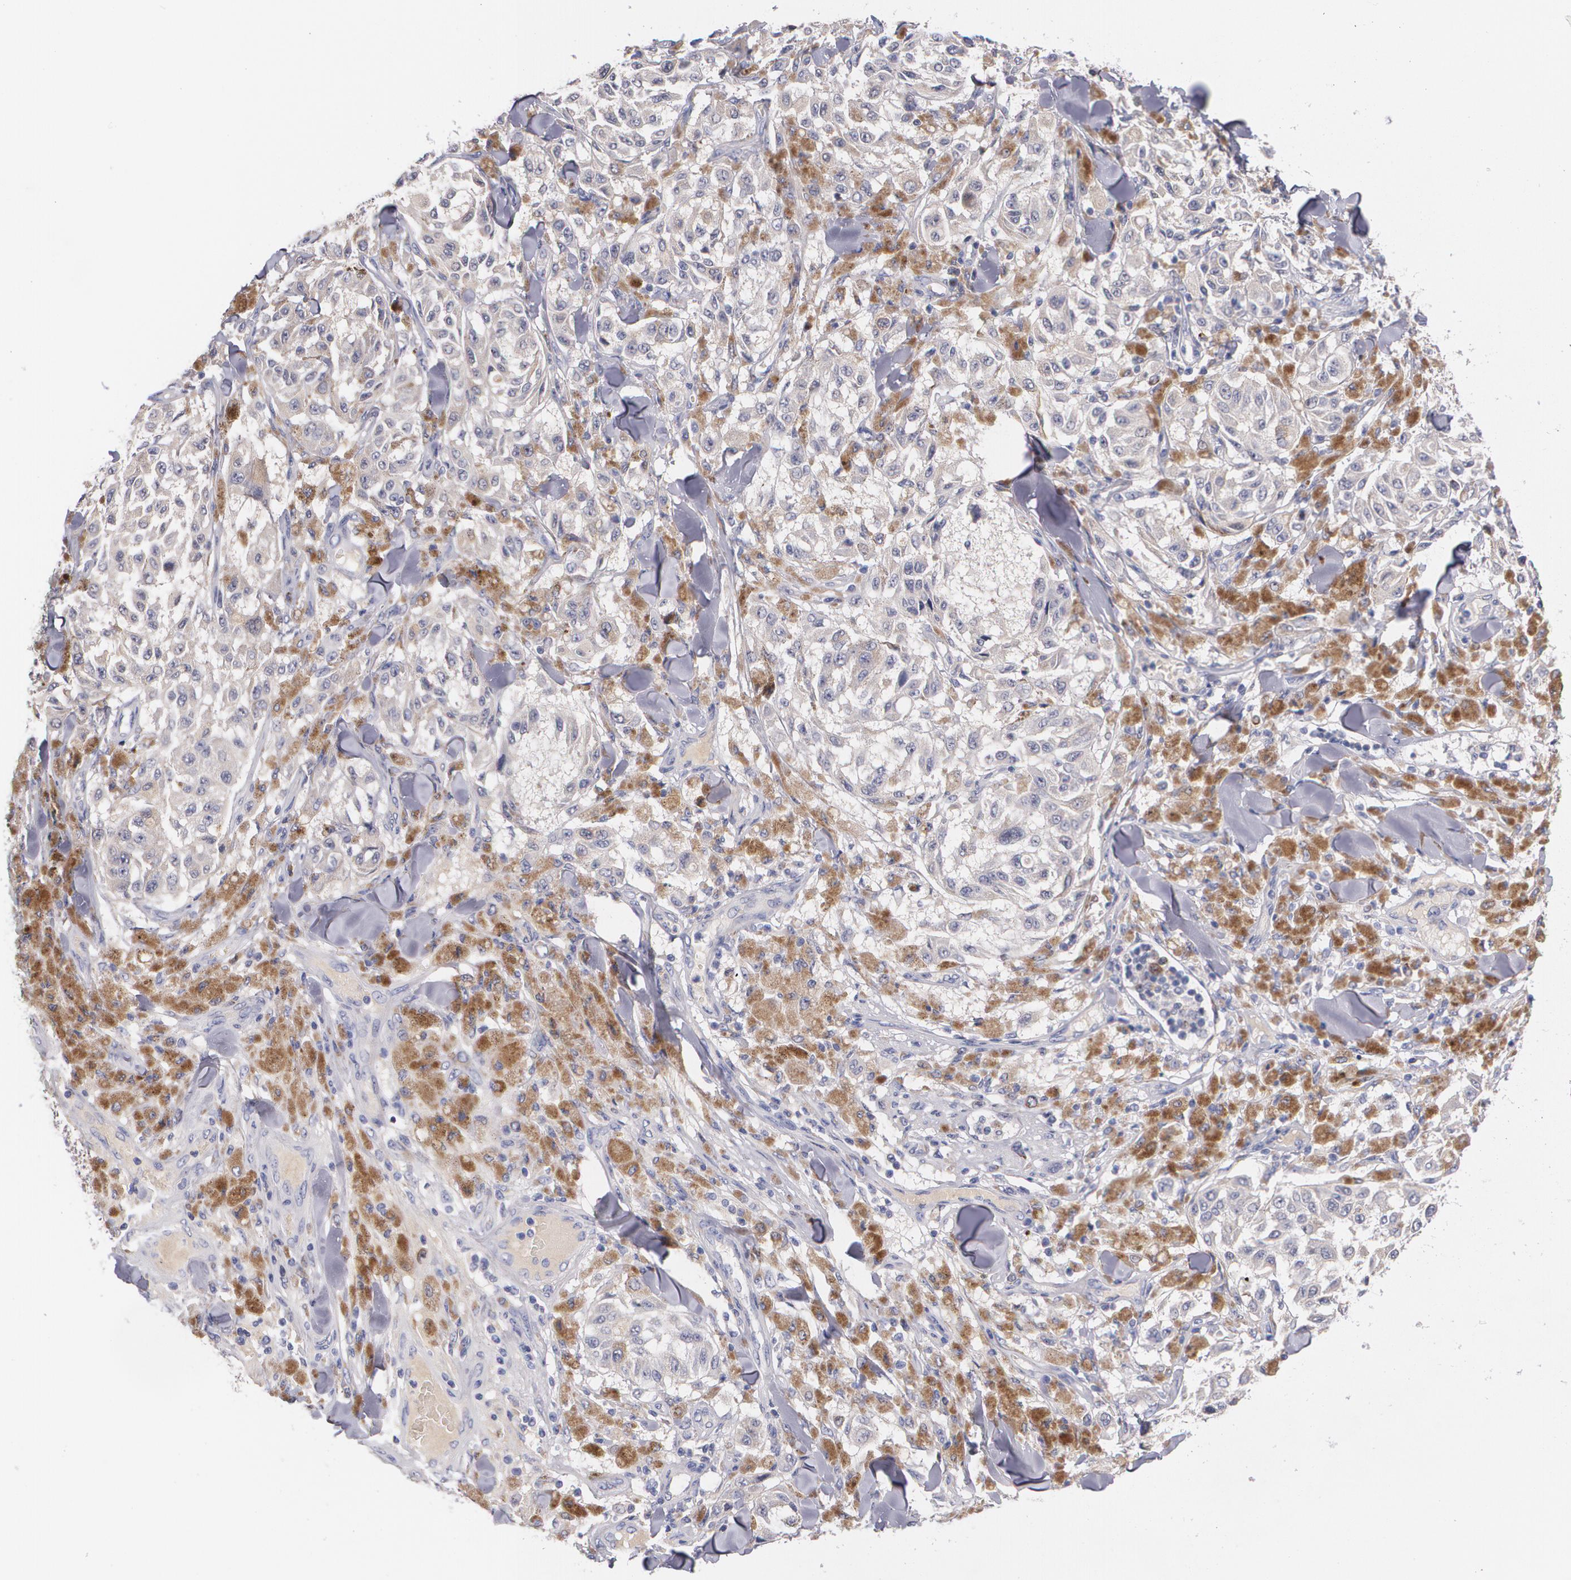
{"staining": {"intensity": "negative", "quantity": "none", "location": "none"}, "tissue": "melanoma", "cell_type": "Tumor cells", "image_type": "cancer", "snomed": [{"axis": "morphology", "description": "Malignant melanoma, NOS"}, {"axis": "topography", "description": "Skin"}], "caption": "Tumor cells show no significant protein expression in malignant melanoma. Brightfield microscopy of immunohistochemistry (IHC) stained with DAB (brown) and hematoxylin (blue), captured at high magnification.", "gene": "HMMR", "patient": {"sex": "female", "age": 64}}